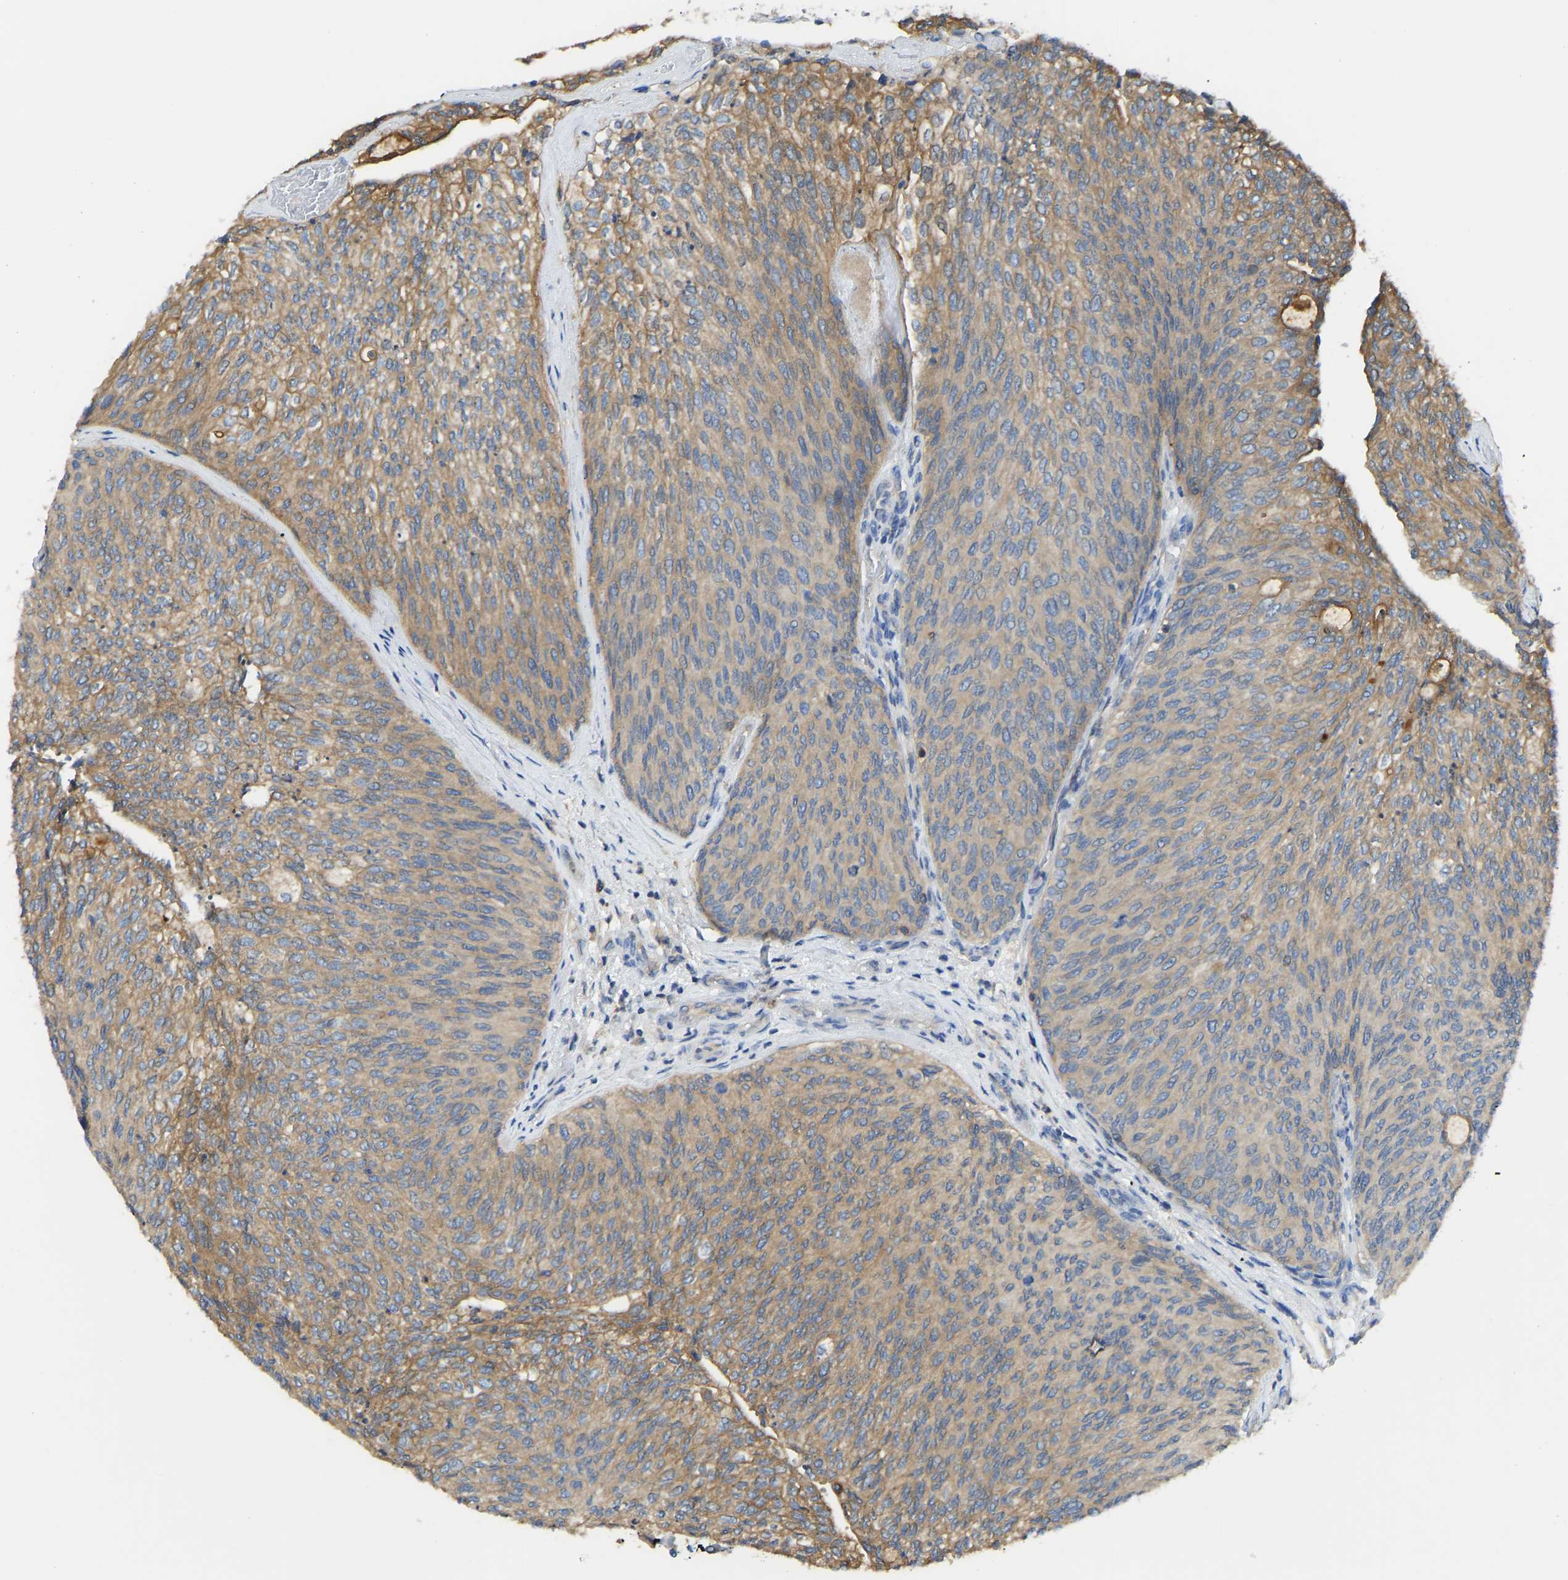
{"staining": {"intensity": "moderate", "quantity": ">75%", "location": "cytoplasmic/membranous"}, "tissue": "urothelial cancer", "cell_type": "Tumor cells", "image_type": "cancer", "snomed": [{"axis": "morphology", "description": "Urothelial carcinoma, Low grade"}, {"axis": "topography", "description": "Urinary bladder"}], "caption": "Urothelial cancer stained with a brown dye reveals moderate cytoplasmic/membranous positive positivity in about >75% of tumor cells.", "gene": "PPP3CA", "patient": {"sex": "female", "age": 79}}